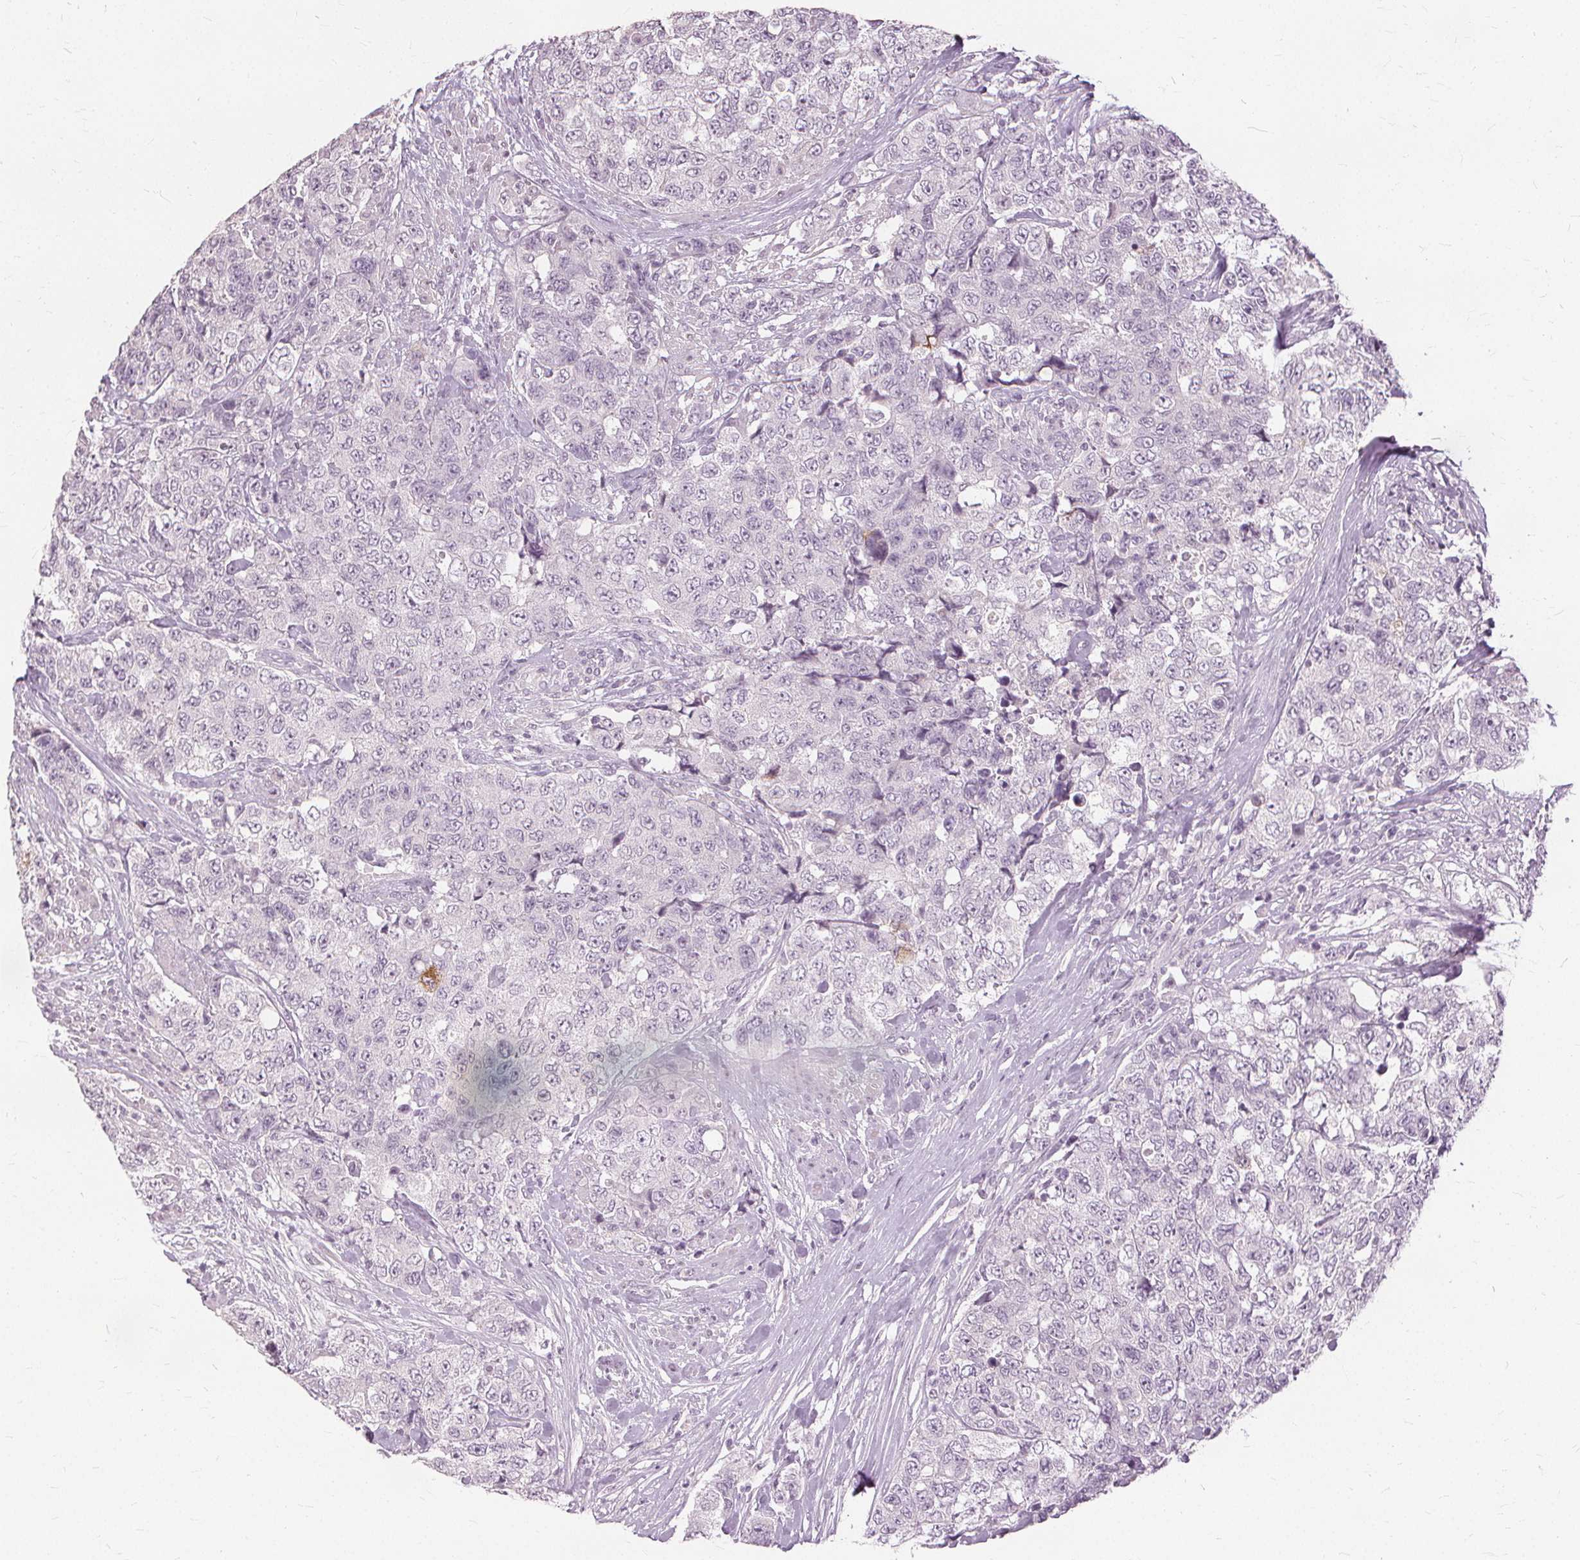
{"staining": {"intensity": "negative", "quantity": "none", "location": "none"}, "tissue": "urothelial cancer", "cell_type": "Tumor cells", "image_type": "cancer", "snomed": [{"axis": "morphology", "description": "Urothelial carcinoma, High grade"}, {"axis": "topography", "description": "Urinary bladder"}], "caption": "Tumor cells show no significant protein expression in urothelial cancer.", "gene": "SFTPD", "patient": {"sex": "female", "age": 78}}